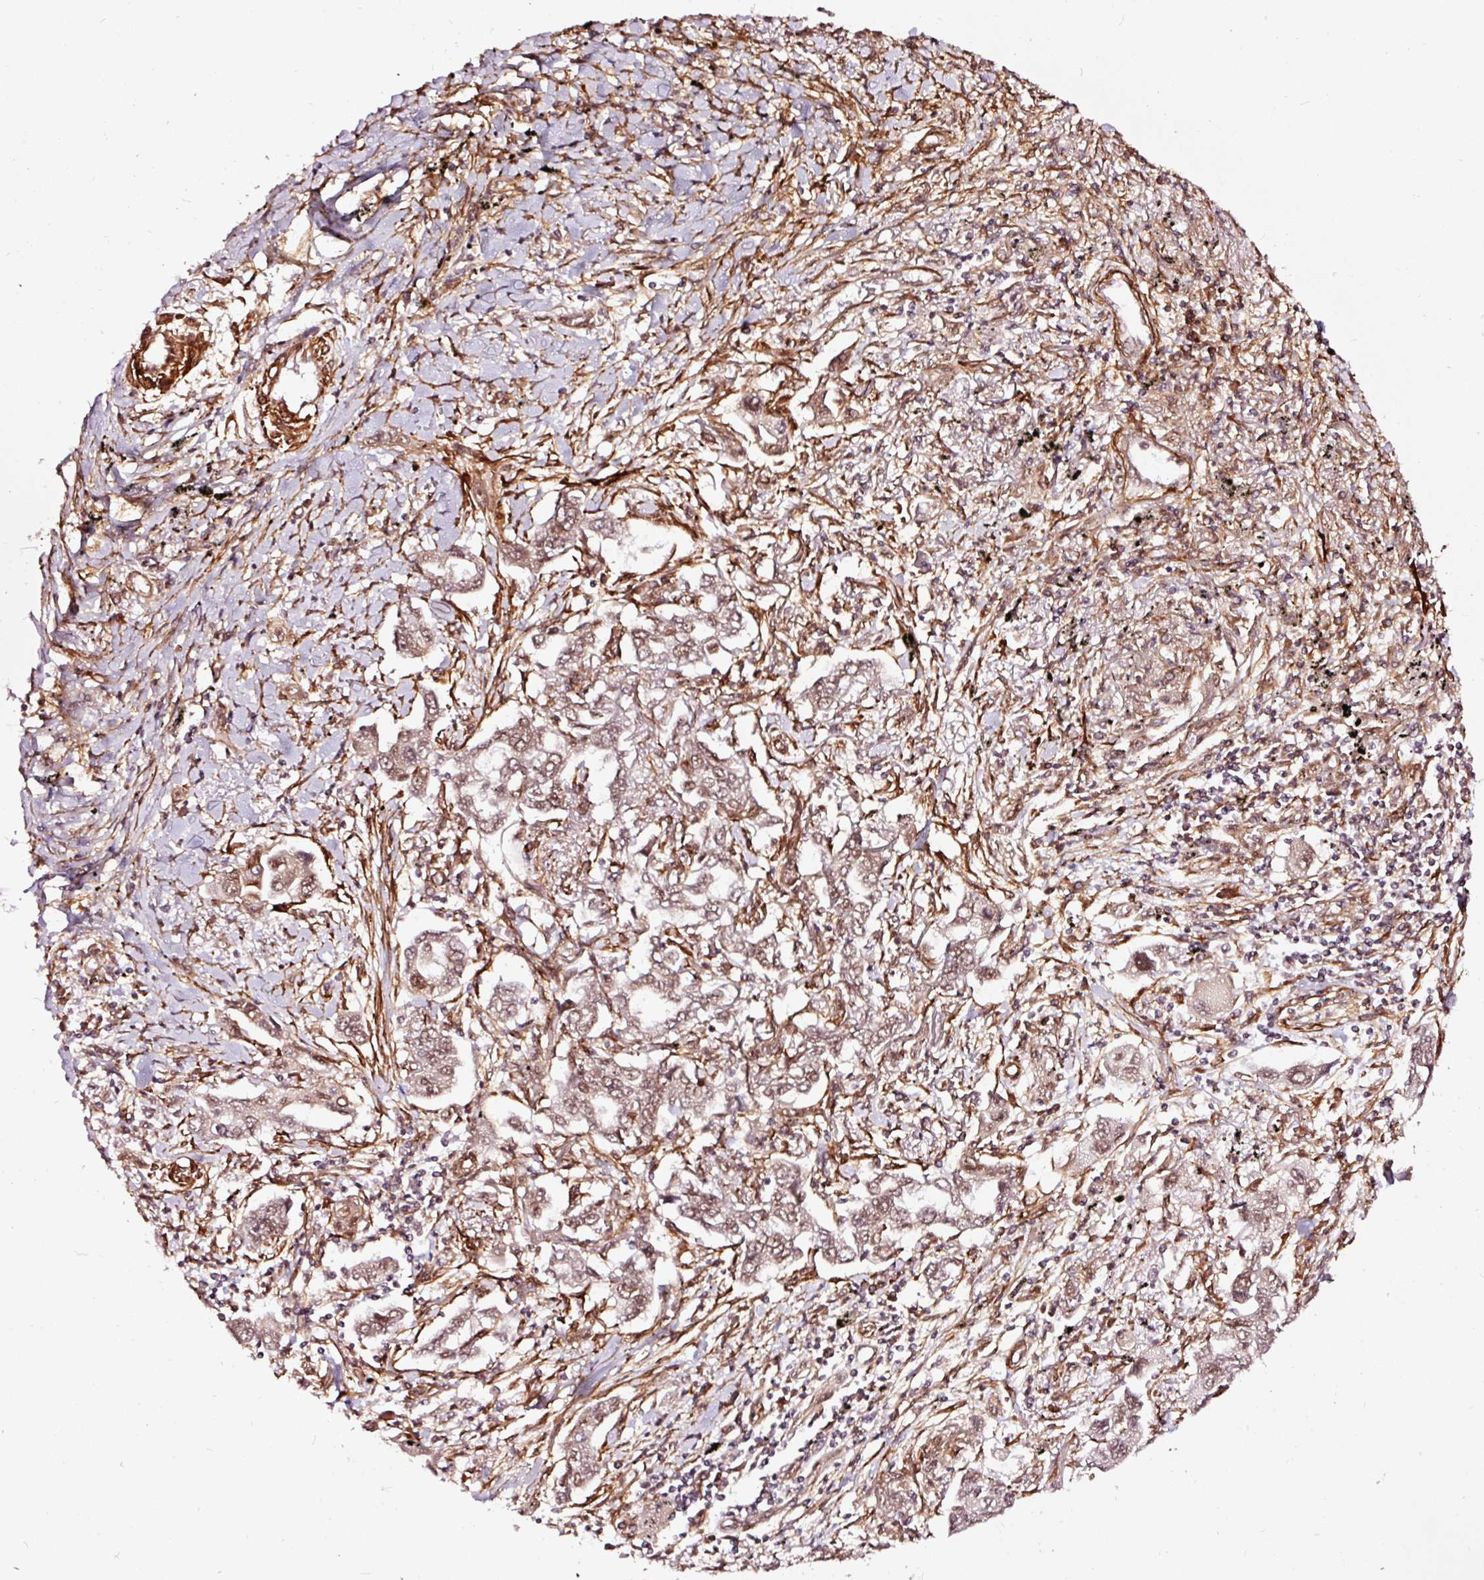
{"staining": {"intensity": "moderate", "quantity": ">75%", "location": "nuclear"}, "tissue": "lung cancer", "cell_type": "Tumor cells", "image_type": "cancer", "snomed": [{"axis": "morphology", "description": "Adenocarcinoma, NOS"}, {"axis": "topography", "description": "Lung"}], "caption": "A photomicrograph of human lung cancer stained for a protein reveals moderate nuclear brown staining in tumor cells. (DAB (3,3'-diaminobenzidine) IHC, brown staining for protein, blue staining for nuclei).", "gene": "TPM1", "patient": {"sex": "male", "age": 76}}